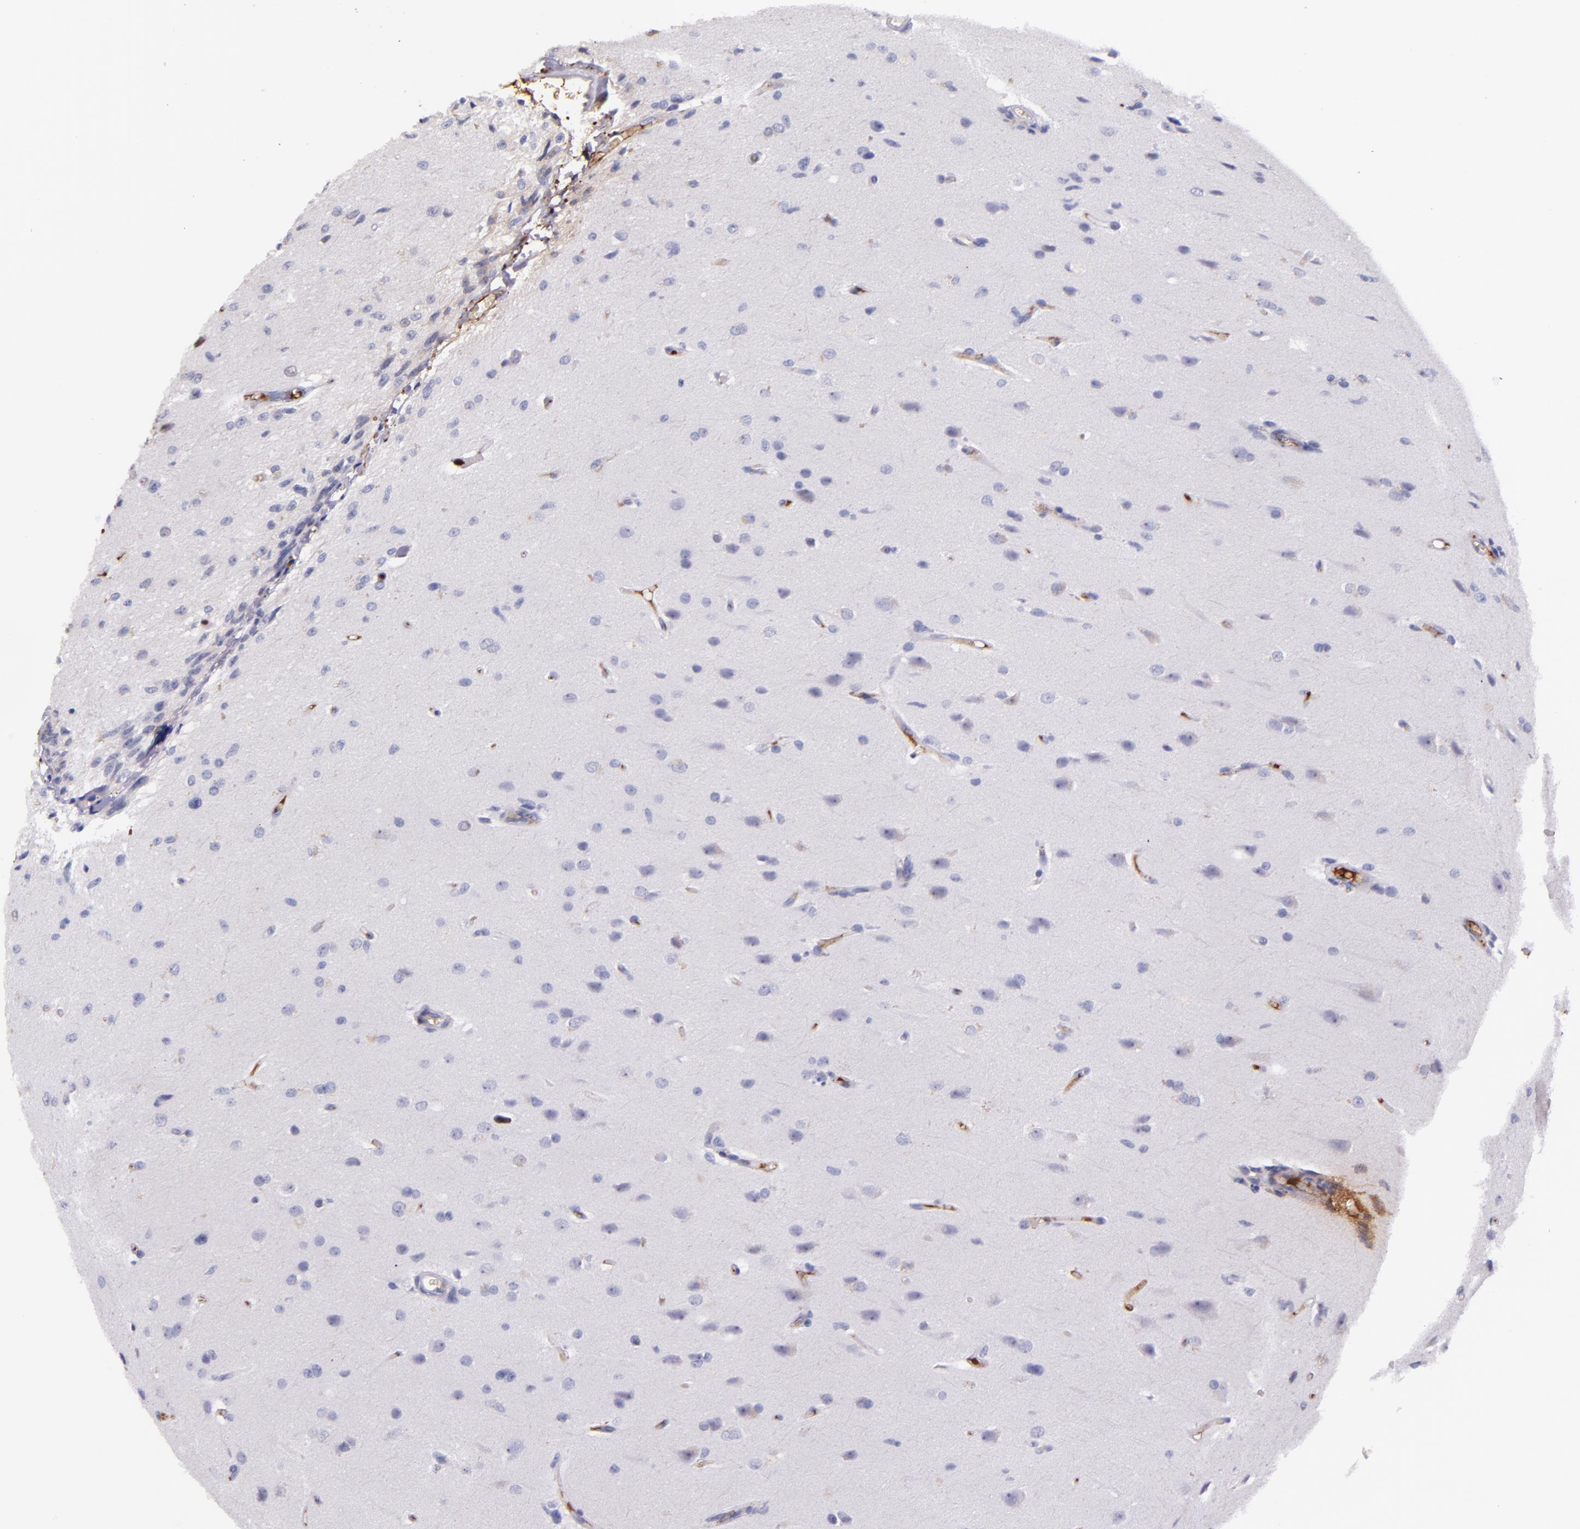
{"staining": {"intensity": "negative", "quantity": "none", "location": "none"}, "tissue": "glioma", "cell_type": "Tumor cells", "image_type": "cancer", "snomed": [{"axis": "morphology", "description": "Glioma, malignant, High grade"}, {"axis": "topography", "description": "Brain"}], "caption": "Human glioma stained for a protein using IHC demonstrates no positivity in tumor cells.", "gene": "KNG1", "patient": {"sex": "male", "age": 68}}